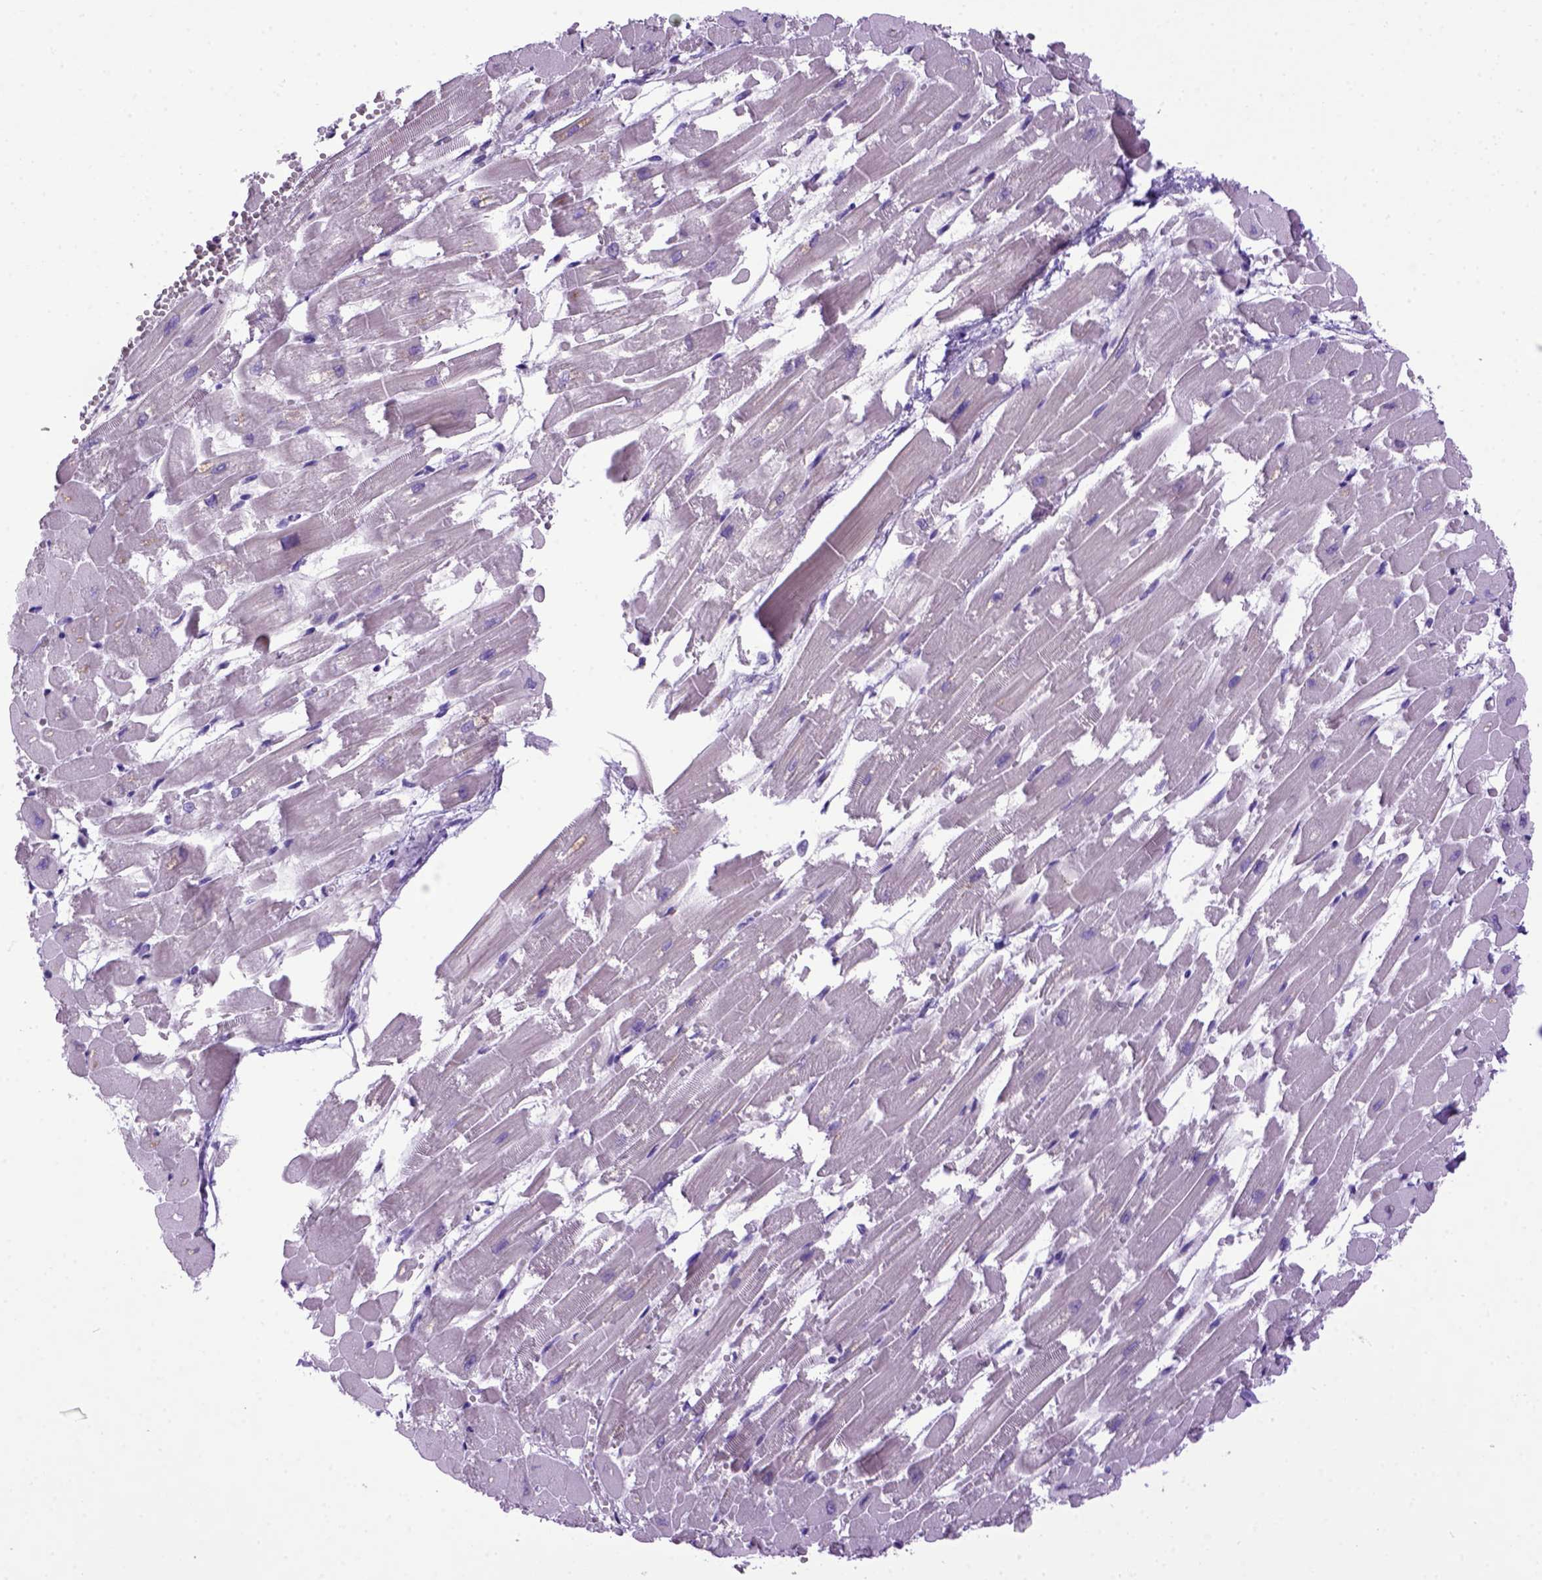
{"staining": {"intensity": "negative", "quantity": "none", "location": "none"}, "tissue": "heart muscle", "cell_type": "Cardiomyocytes", "image_type": "normal", "snomed": [{"axis": "morphology", "description": "Normal tissue, NOS"}, {"axis": "topography", "description": "Heart"}], "caption": "This is an immunohistochemistry (IHC) image of normal heart muscle. There is no expression in cardiomyocytes.", "gene": "CDH1", "patient": {"sex": "female", "age": 52}}